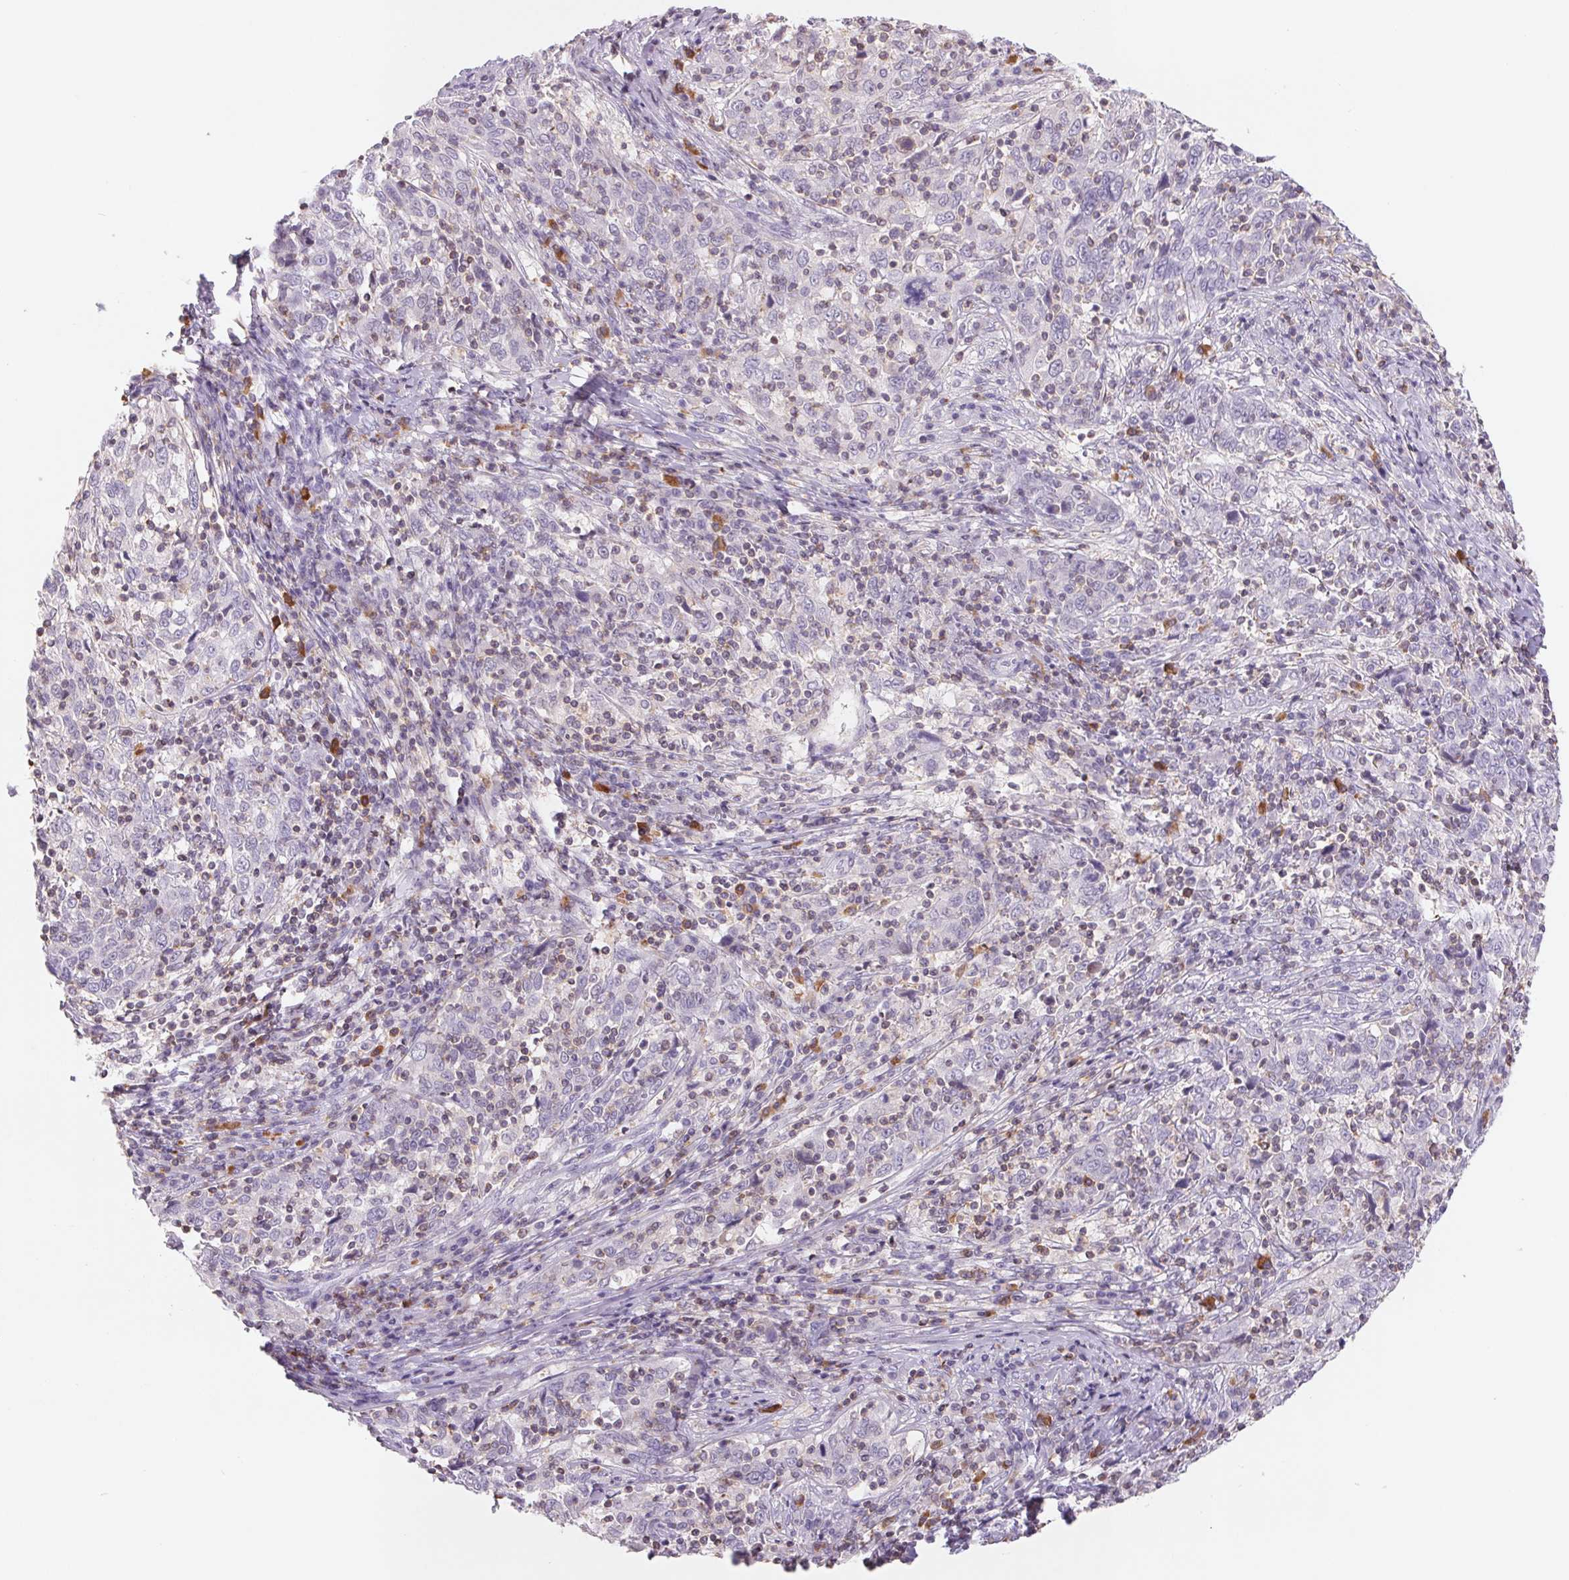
{"staining": {"intensity": "negative", "quantity": "none", "location": "none"}, "tissue": "cervical cancer", "cell_type": "Tumor cells", "image_type": "cancer", "snomed": [{"axis": "morphology", "description": "Squamous cell carcinoma, NOS"}, {"axis": "topography", "description": "Cervix"}], "caption": "Tumor cells are negative for protein expression in human cervical cancer.", "gene": "KIF26A", "patient": {"sex": "female", "age": 46}}